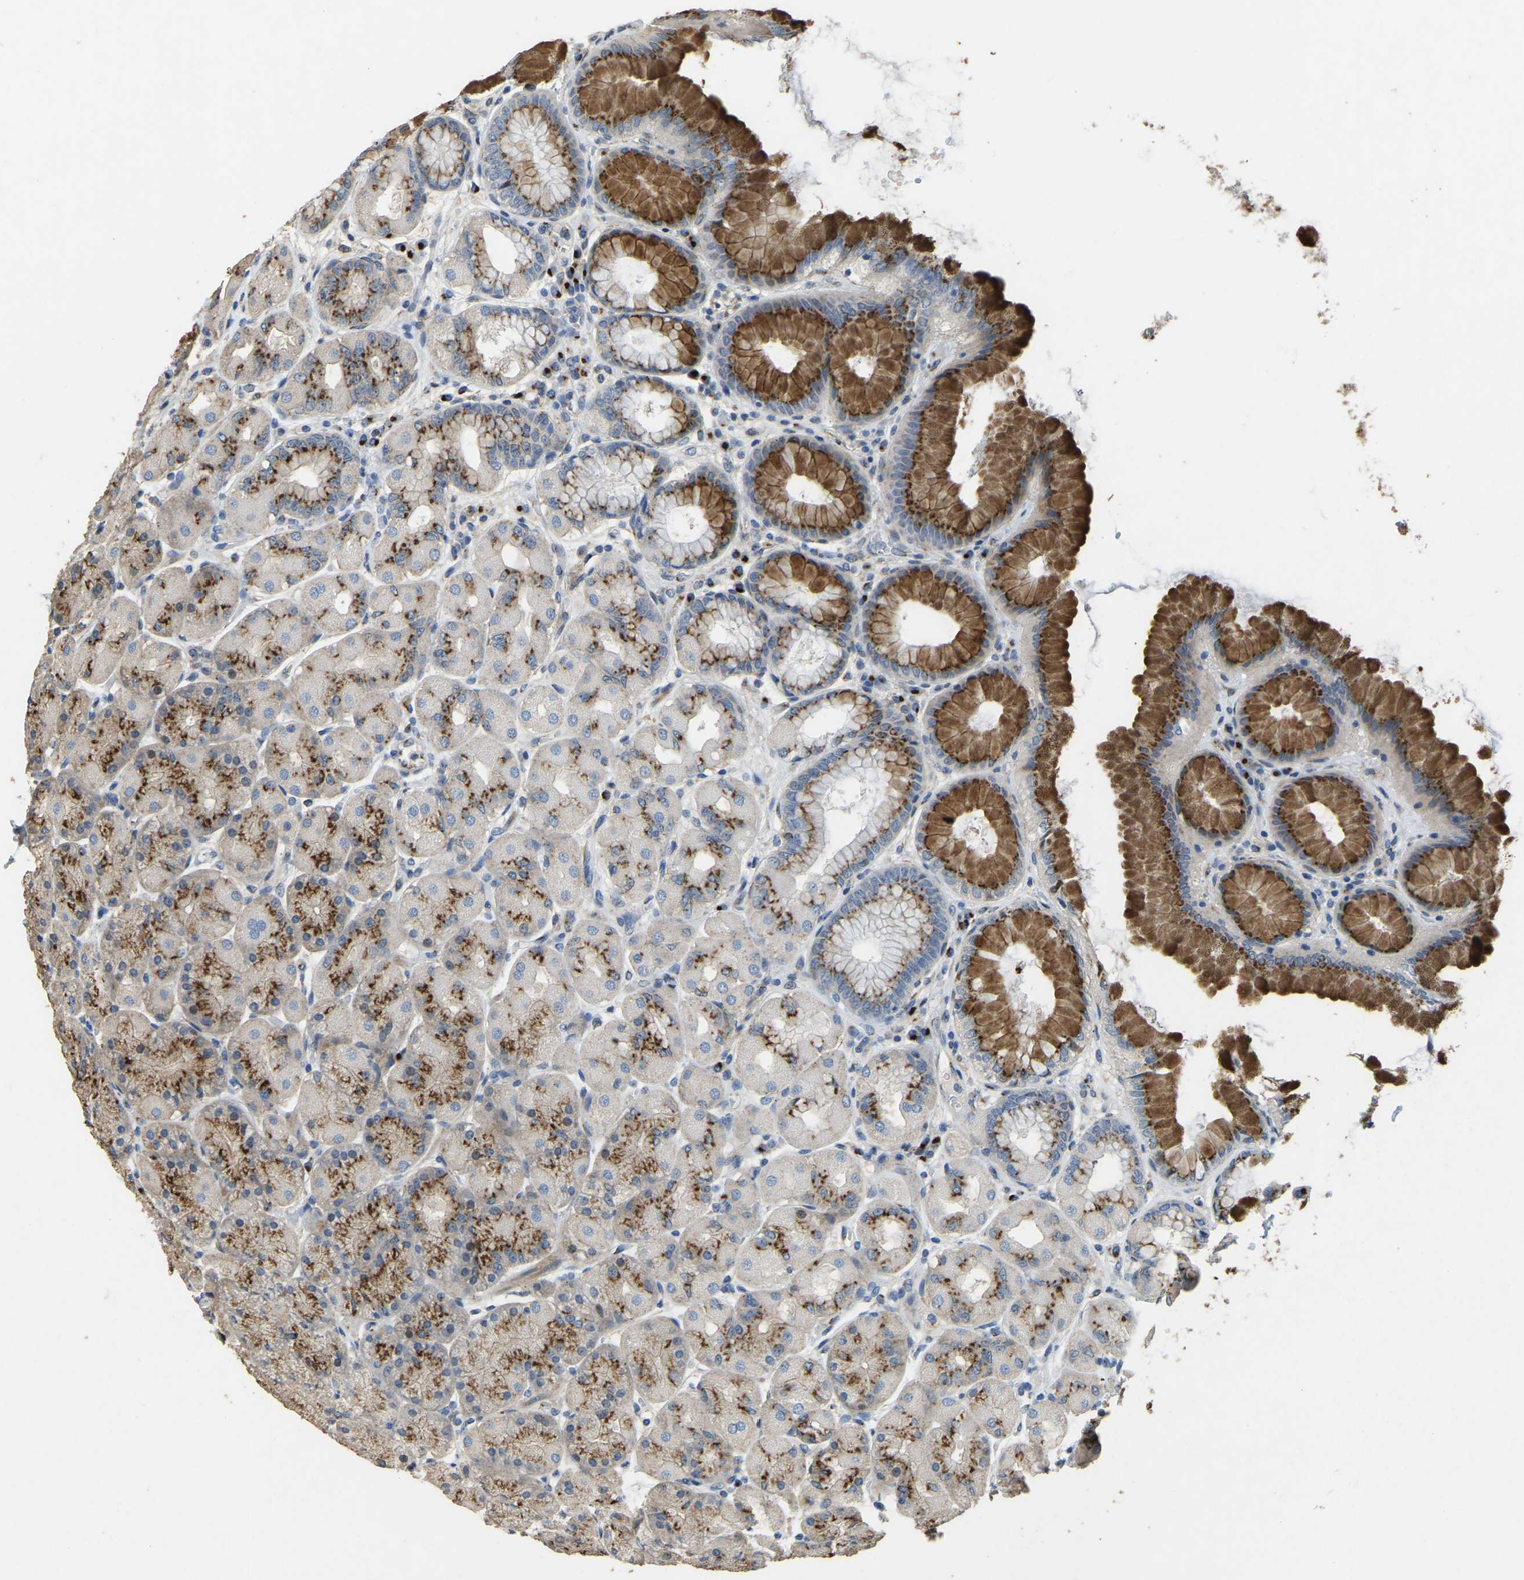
{"staining": {"intensity": "strong", "quantity": "25%-75%", "location": "cytoplasmic/membranous"}, "tissue": "stomach", "cell_type": "Glandular cells", "image_type": "normal", "snomed": [{"axis": "morphology", "description": "Normal tissue, NOS"}, {"axis": "topography", "description": "Stomach, upper"}], "caption": "Protein expression analysis of unremarkable stomach demonstrates strong cytoplasmic/membranous expression in approximately 25%-75% of glandular cells.", "gene": "FAM174A", "patient": {"sex": "female", "age": 56}}